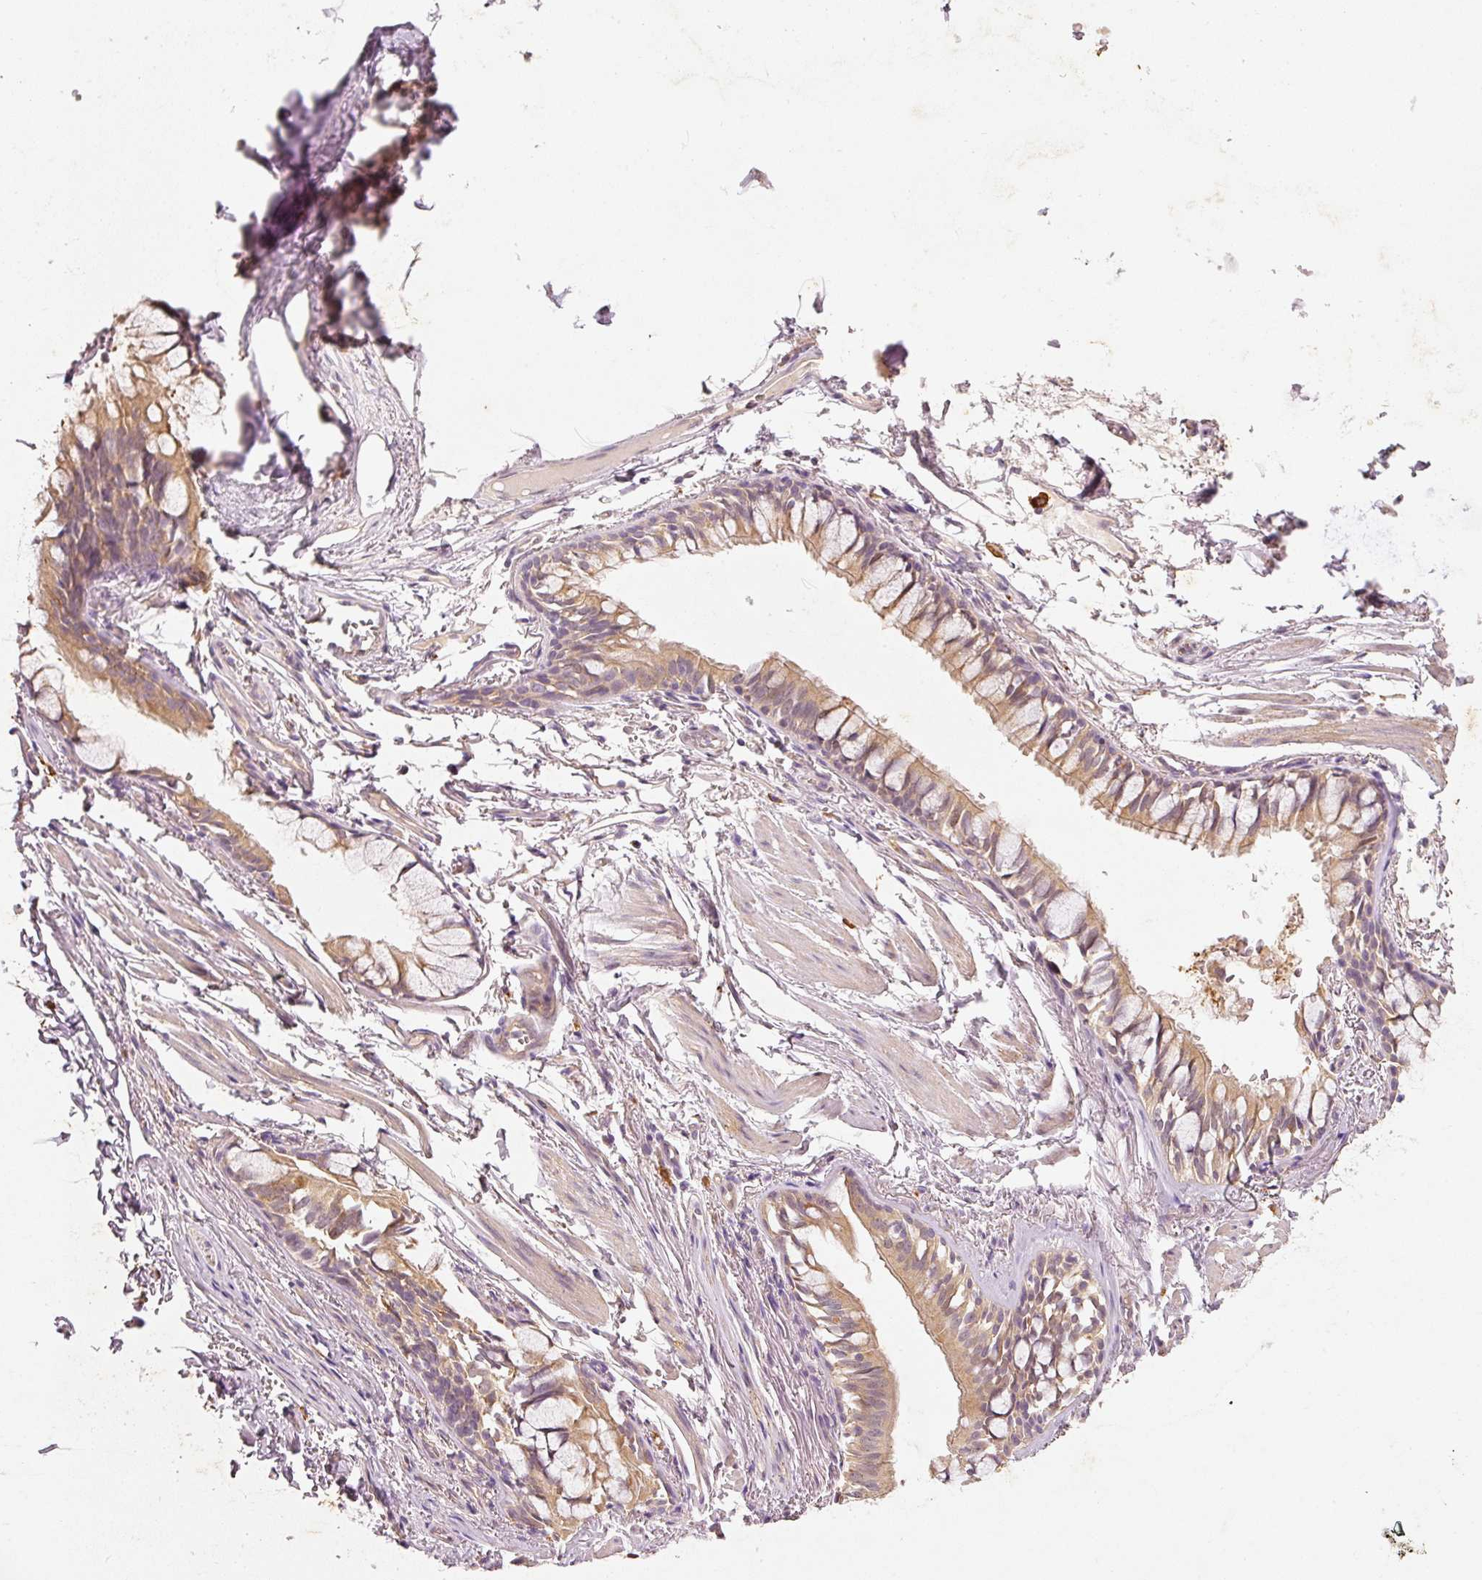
{"staining": {"intensity": "weak", "quantity": ">75%", "location": "cytoplasmic/membranous"}, "tissue": "soft tissue", "cell_type": "Fibroblasts", "image_type": "normal", "snomed": [{"axis": "morphology", "description": "Normal tissue, NOS"}, {"axis": "topography", "description": "Bronchus"}], "caption": "A micrograph of human soft tissue stained for a protein exhibits weak cytoplasmic/membranous brown staining in fibroblasts. Immunohistochemistry (ihc) stains the protein of interest in brown and the nuclei are stained blue.", "gene": "RGL2", "patient": {"sex": "male", "age": 70}}